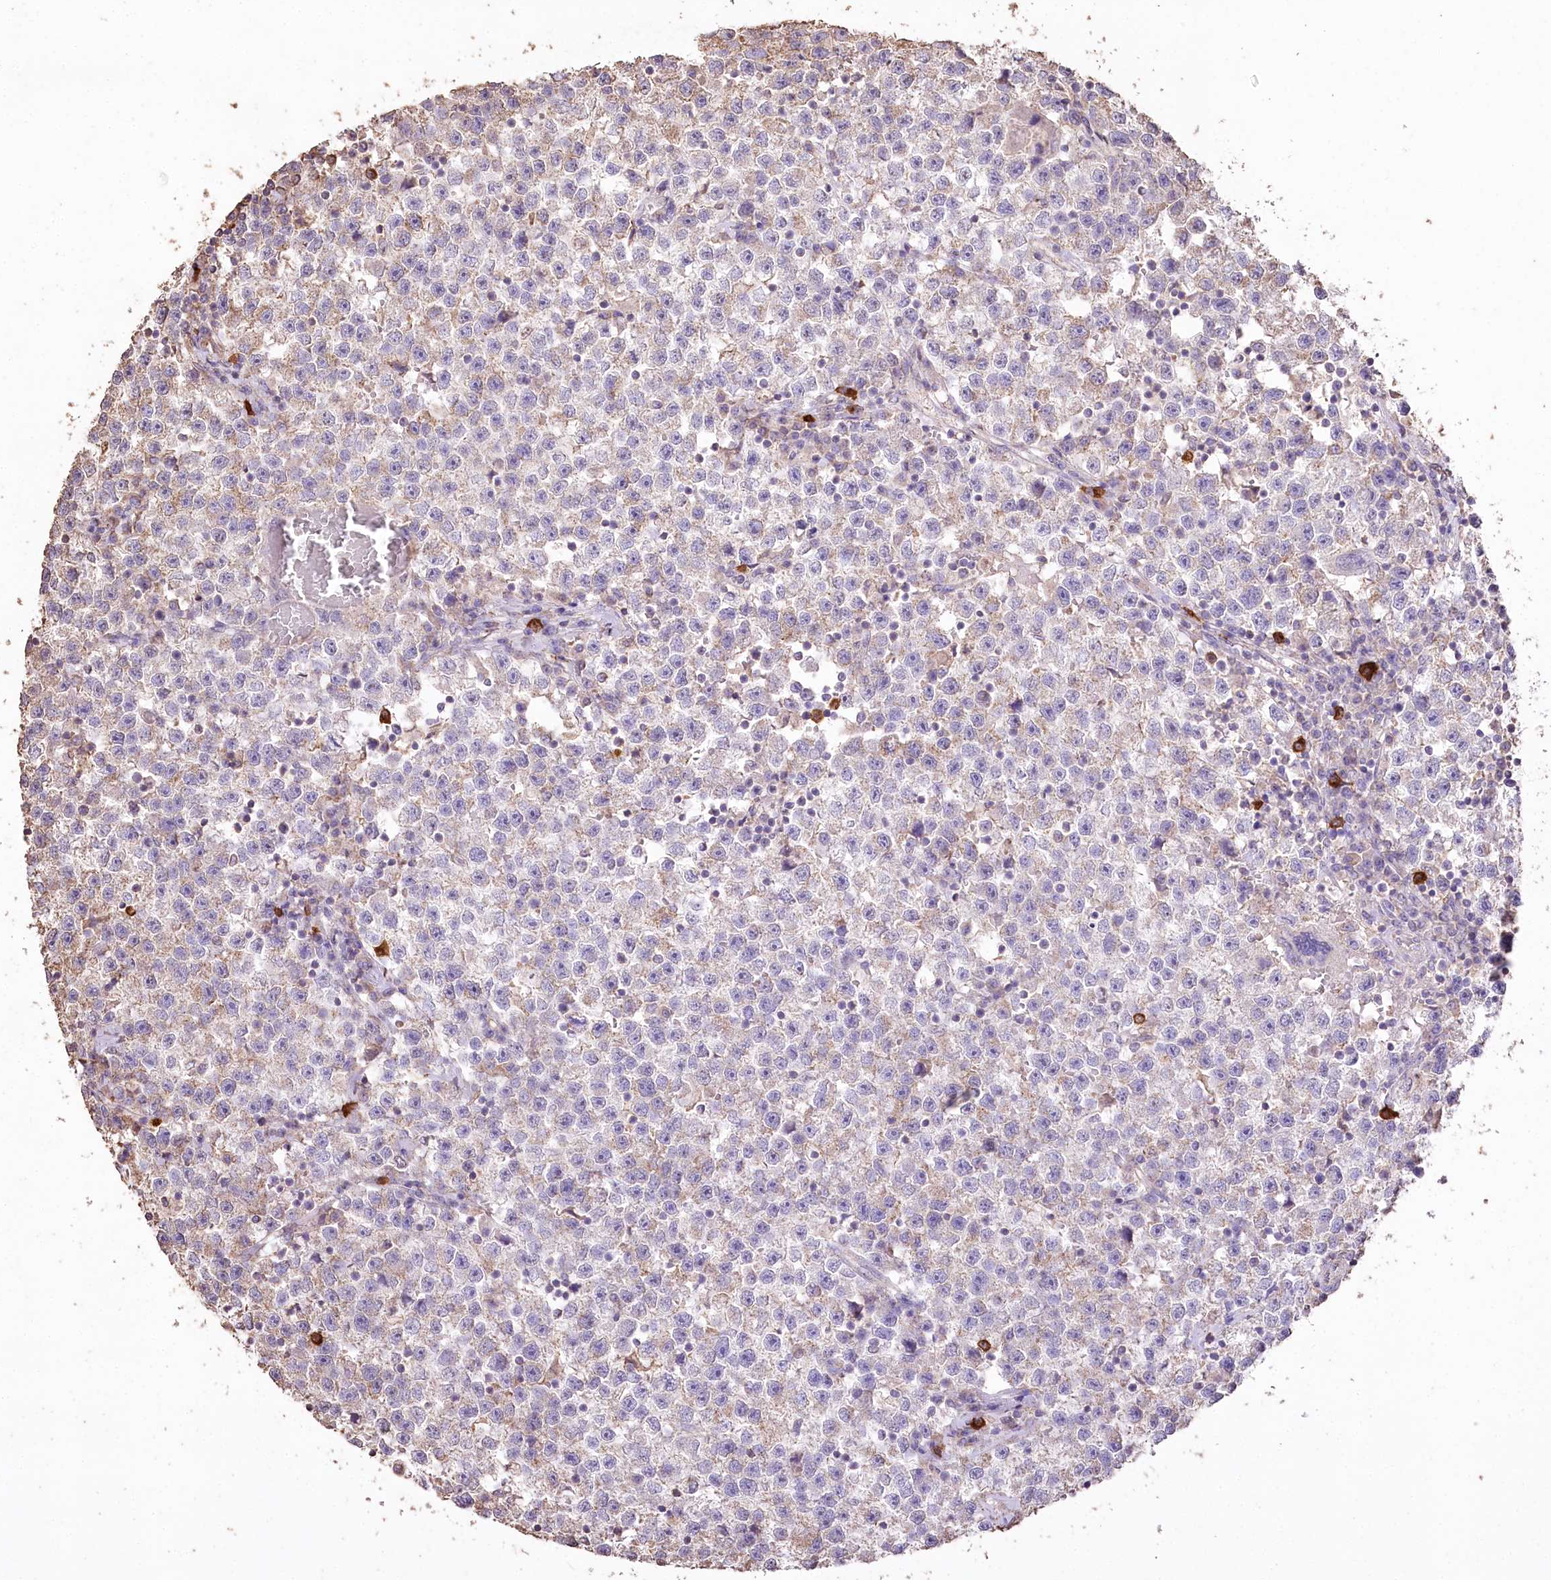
{"staining": {"intensity": "weak", "quantity": "<25%", "location": "cytoplasmic/membranous"}, "tissue": "testis cancer", "cell_type": "Tumor cells", "image_type": "cancer", "snomed": [{"axis": "morphology", "description": "Seminoma, NOS"}, {"axis": "topography", "description": "Testis"}], "caption": "DAB (3,3'-diaminobenzidine) immunohistochemical staining of human testis cancer displays no significant expression in tumor cells.", "gene": "IREB2", "patient": {"sex": "male", "age": 22}}